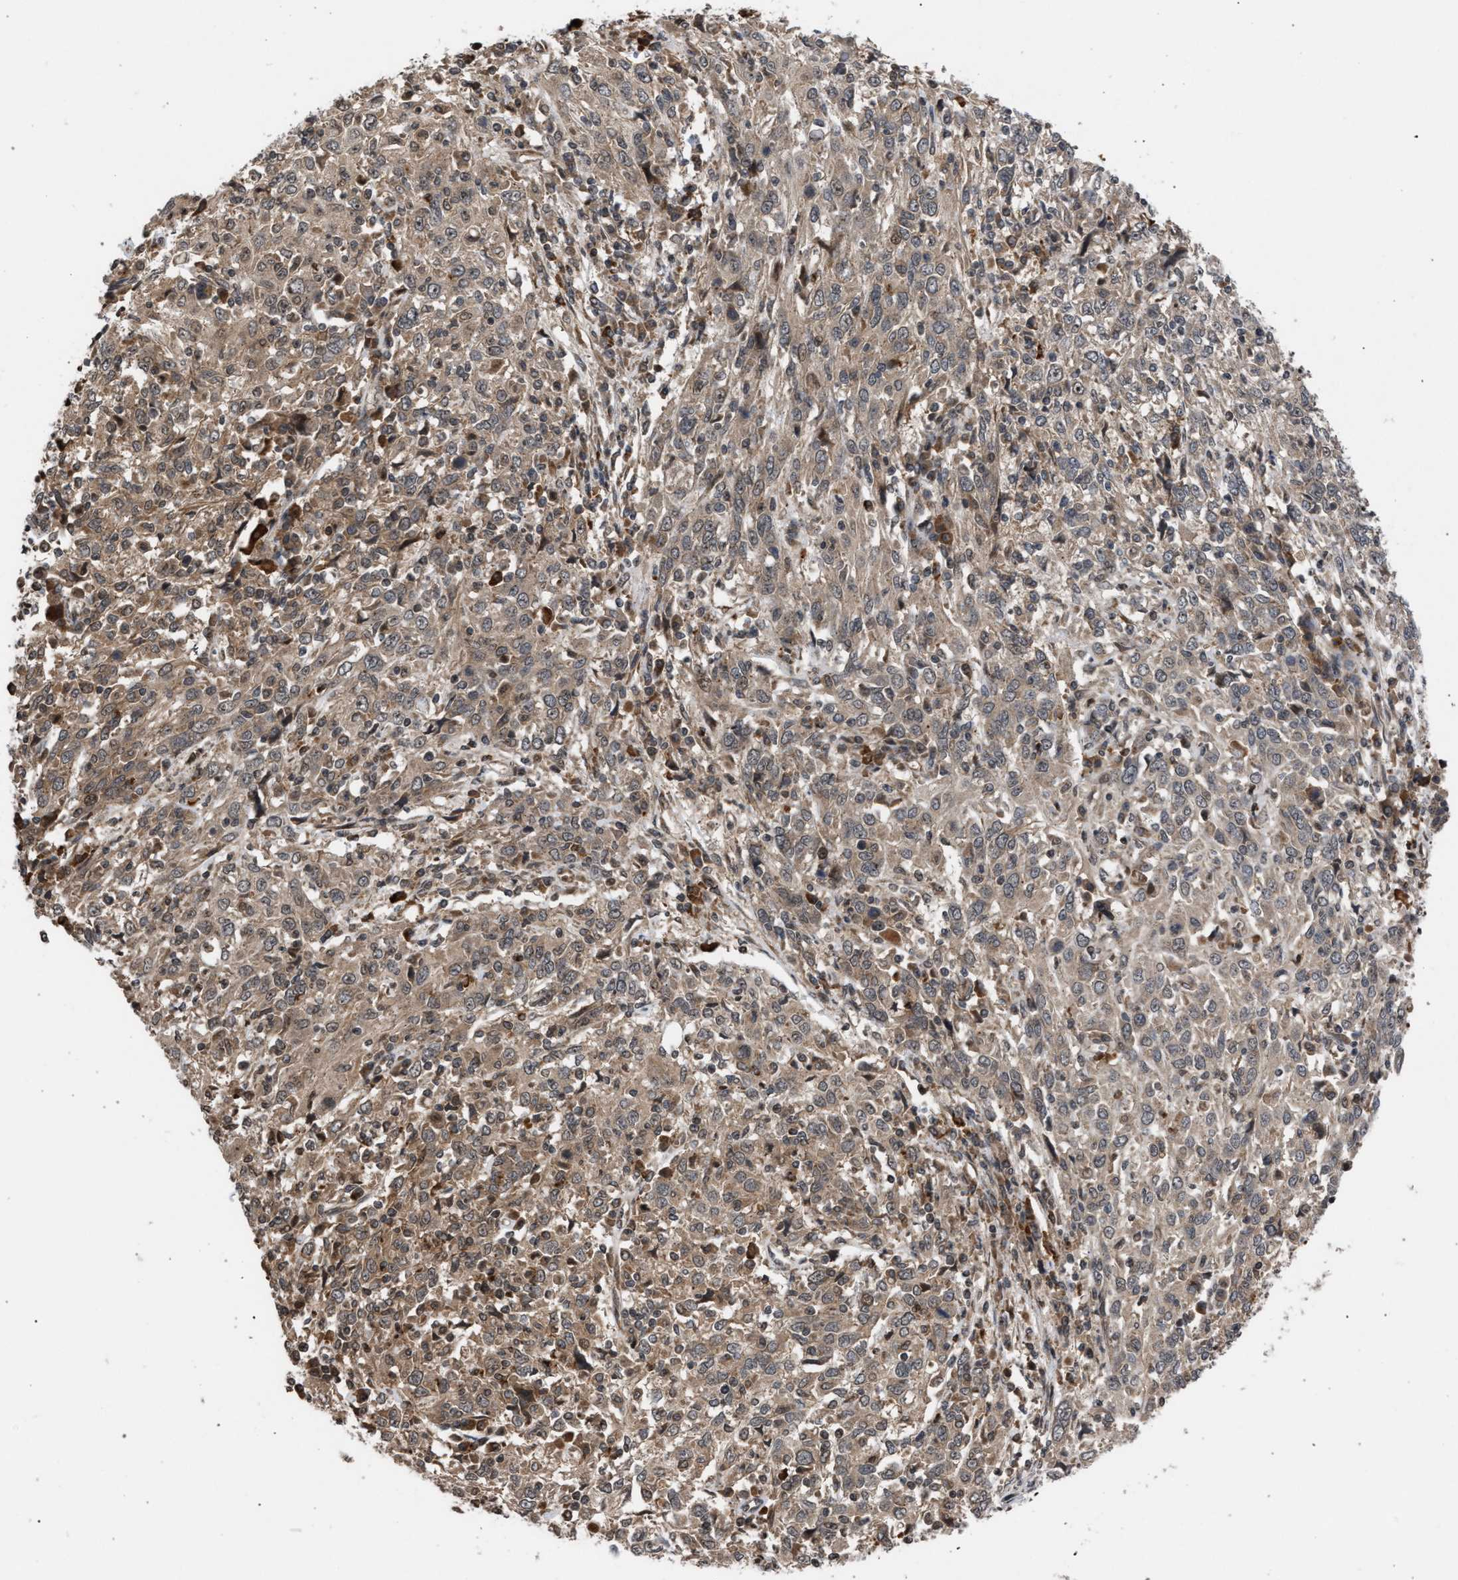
{"staining": {"intensity": "weak", "quantity": ">75%", "location": "cytoplasmic/membranous"}, "tissue": "cervical cancer", "cell_type": "Tumor cells", "image_type": "cancer", "snomed": [{"axis": "morphology", "description": "Squamous cell carcinoma, NOS"}, {"axis": "topography", "description": "Cervix"}], "caption": "A brown stain shows weak cytoplasmic/membranous positivity of a protein in human cervical cancer (squamous cell carcinoma) tumor cells.", "gene": "IRAK4", "patient": {"sex": "female", "age": 46}}